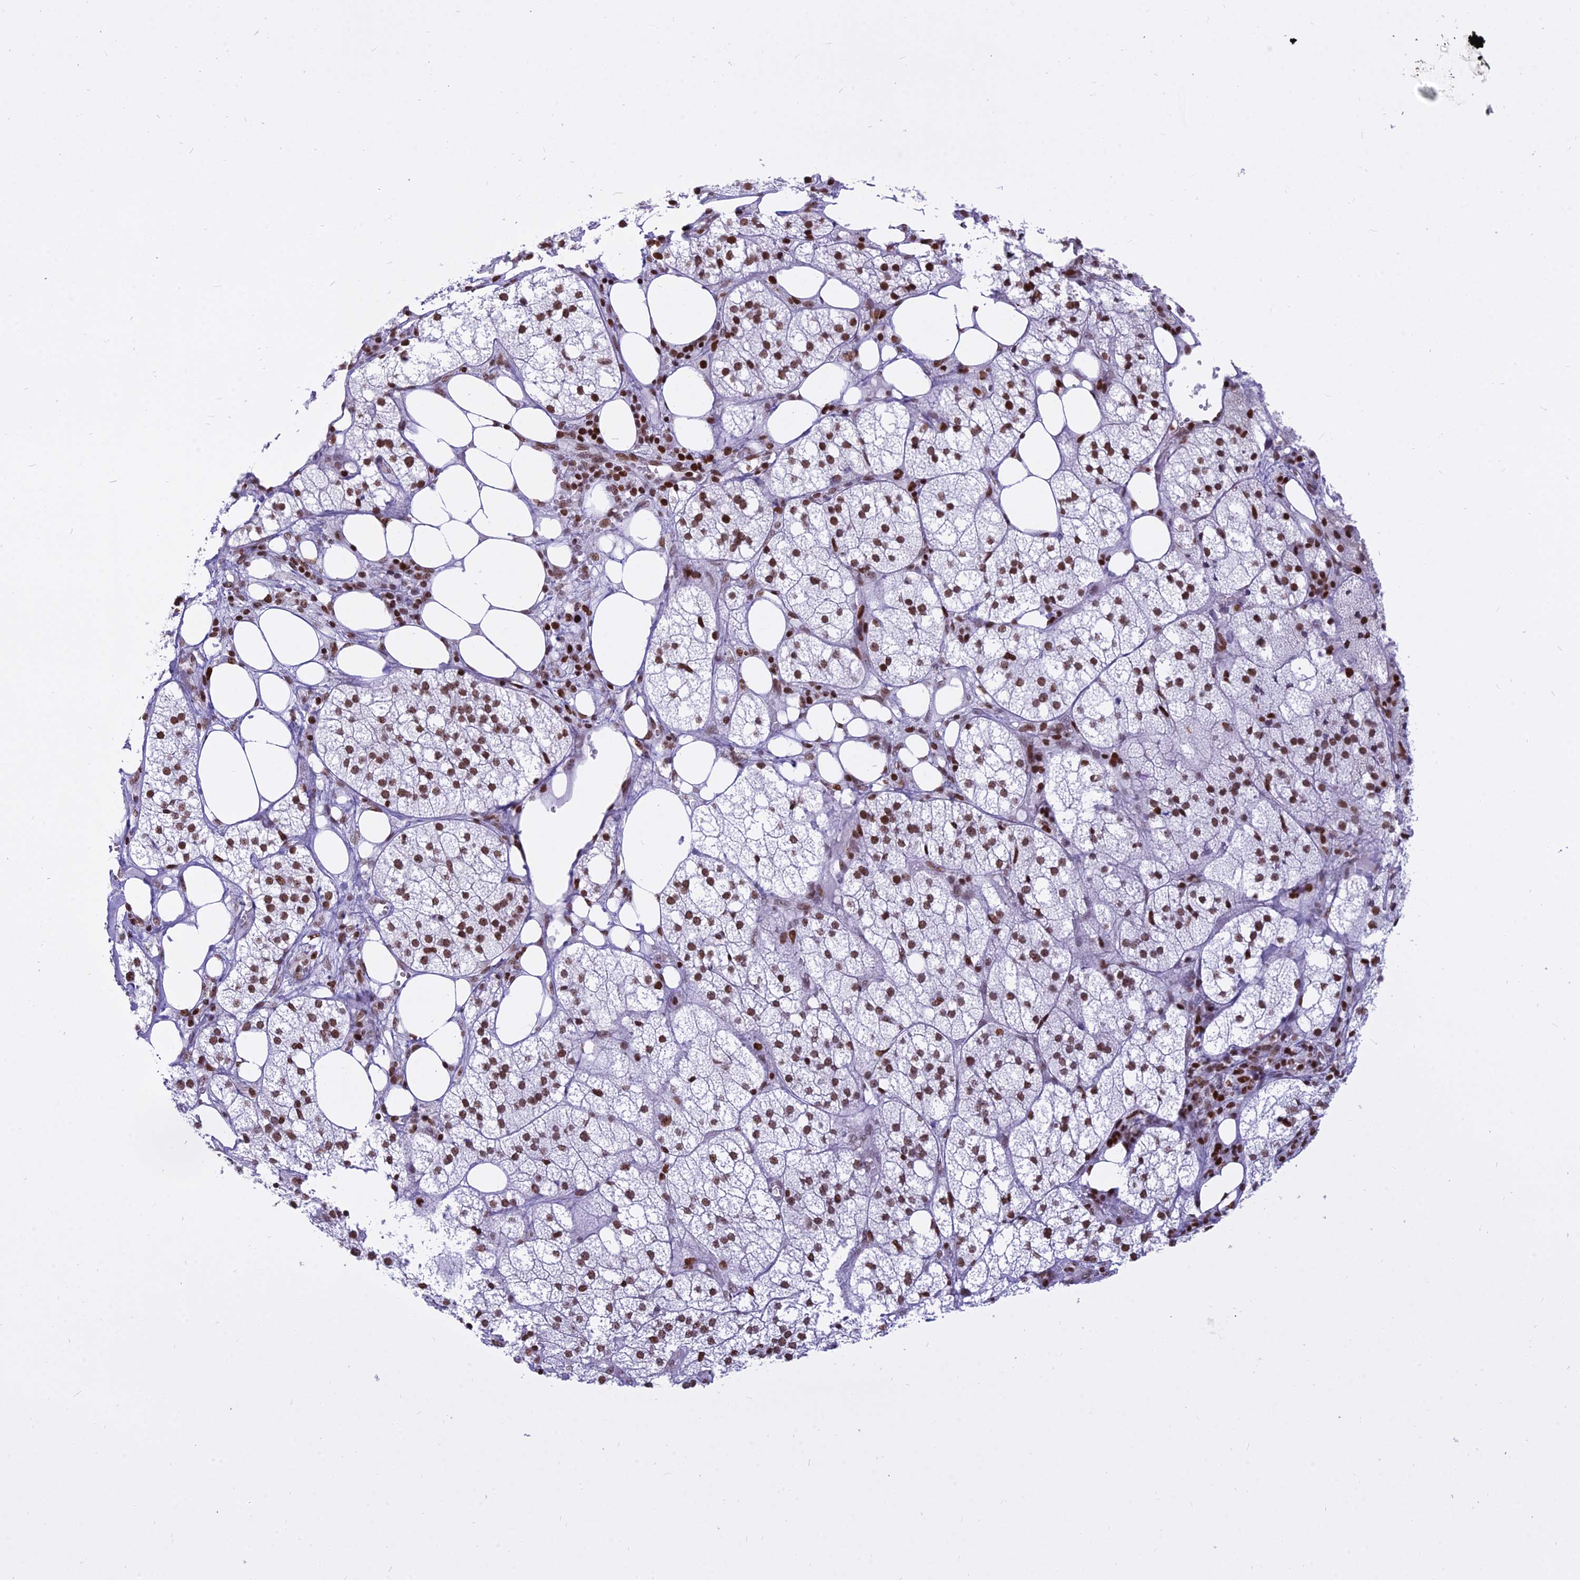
{"staining": {"intensity": "strong", "quantity": ">75%", "location": "nuclear"}, "tissue": "adrenal gland", "cell_type": "Glandular cells", "image_type": "normal", "snomed": [{"axis": "morphology", "description": "Normal tissue, NOS"}, {"axis": "topography", "description": "Adrenal gland"}], "caption": "A histopathology image of adrenal gland stained for a protein displays strong nuclear brown staining in glandular cells. The staining is performed using DAB brown chromogen to label protein expression. The nuclei are counter-stained blue using hematoxylin.", "gene": "PARP1", "patient": {"sex": "female", "age": 61}}